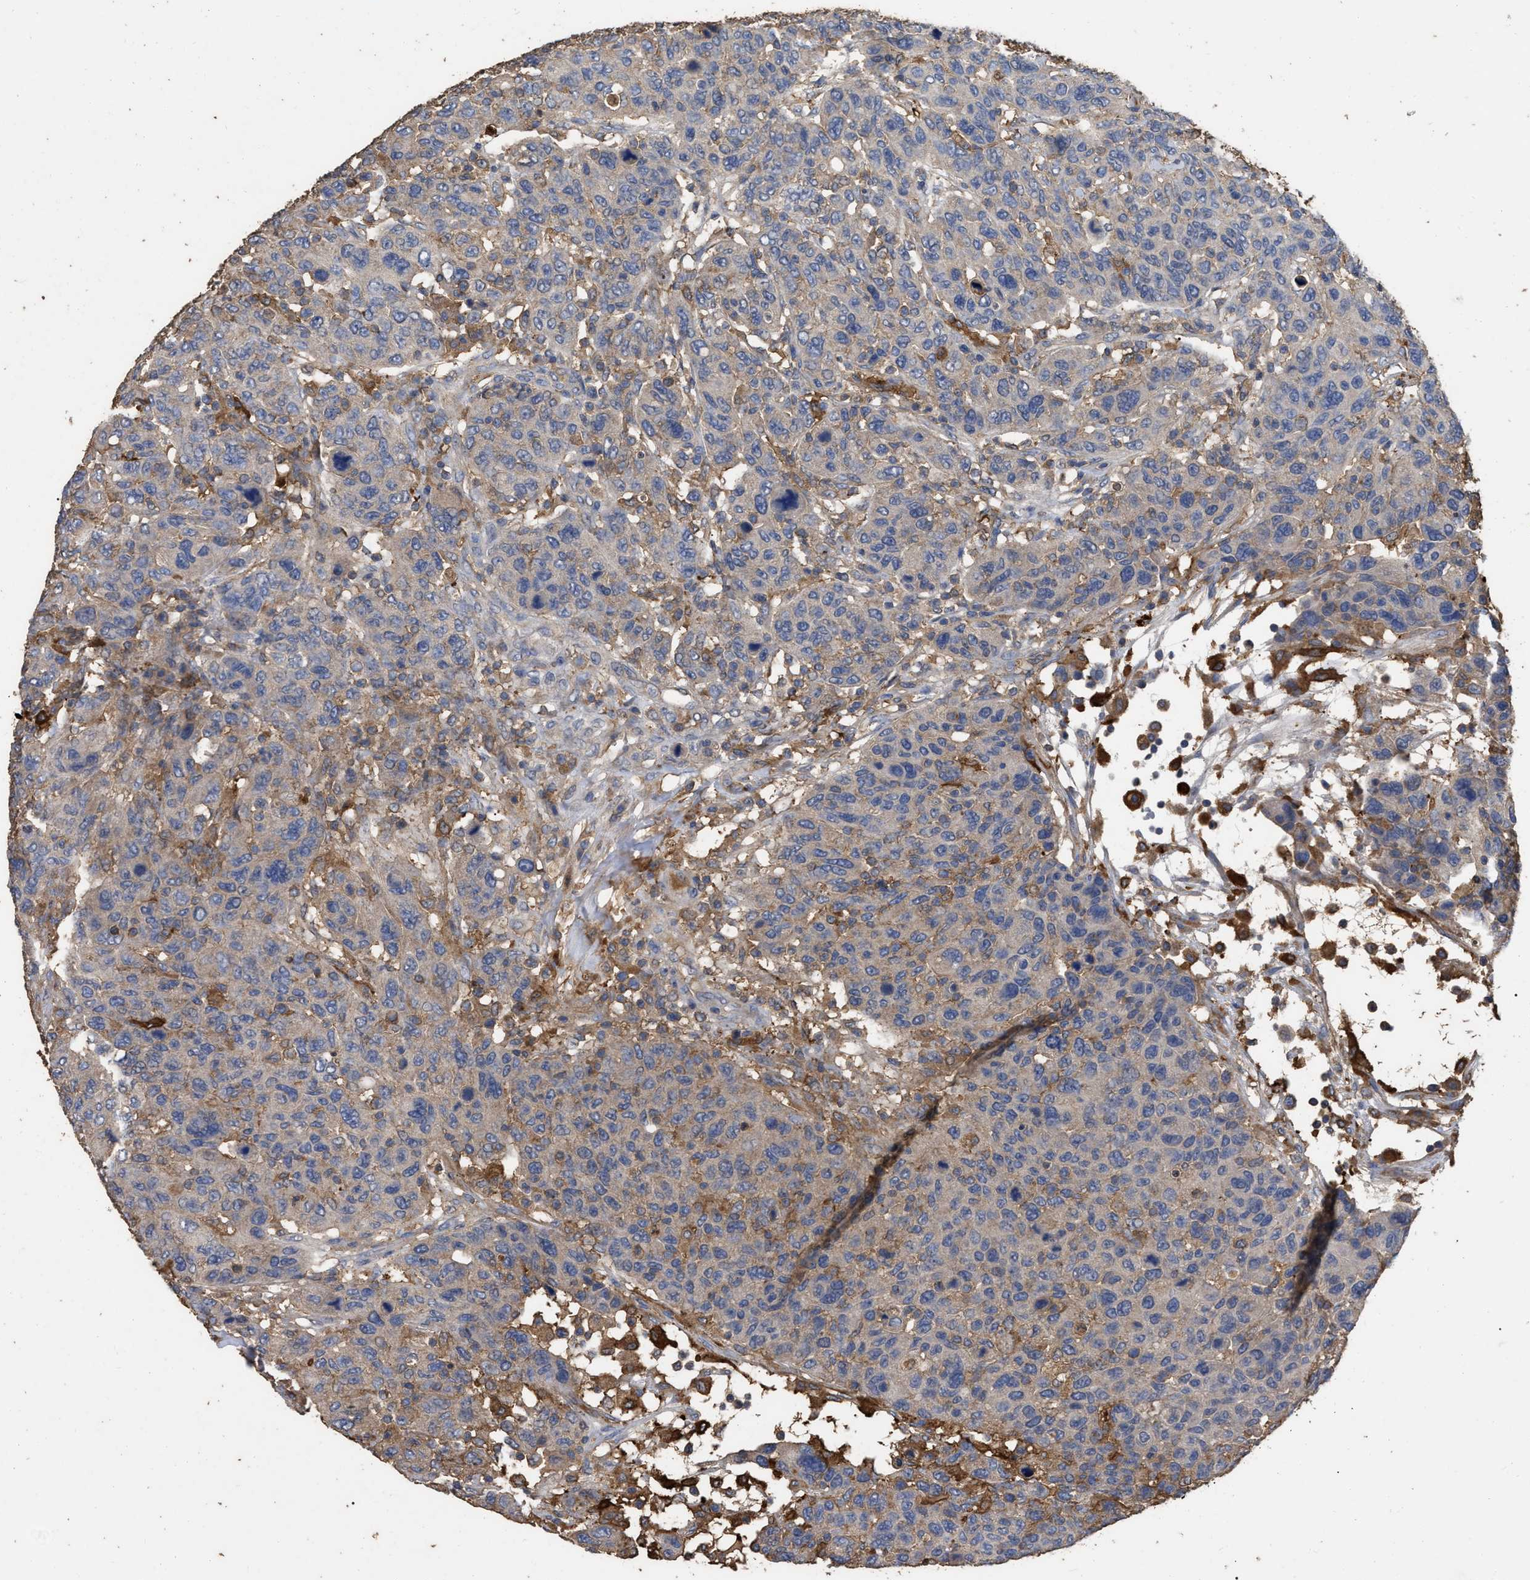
{"staining": {"intensity": "negative", "quantity": "none", "location": "none"}, "tissue": "breast cancer", "cell_type": "Tumor cells", "image_type": "cancer", "snomed": [{"axis": "morphology", "description": "Duct carcinoma"}, {"axis": "topography", "description": "Breast"}], "caption": "The micrograph exhibits no staining of tumor cells in breast cancer (invasive ductal carcinoma).", "gene": "GPR179", "patient": {"sex": "female", "age": 37}}